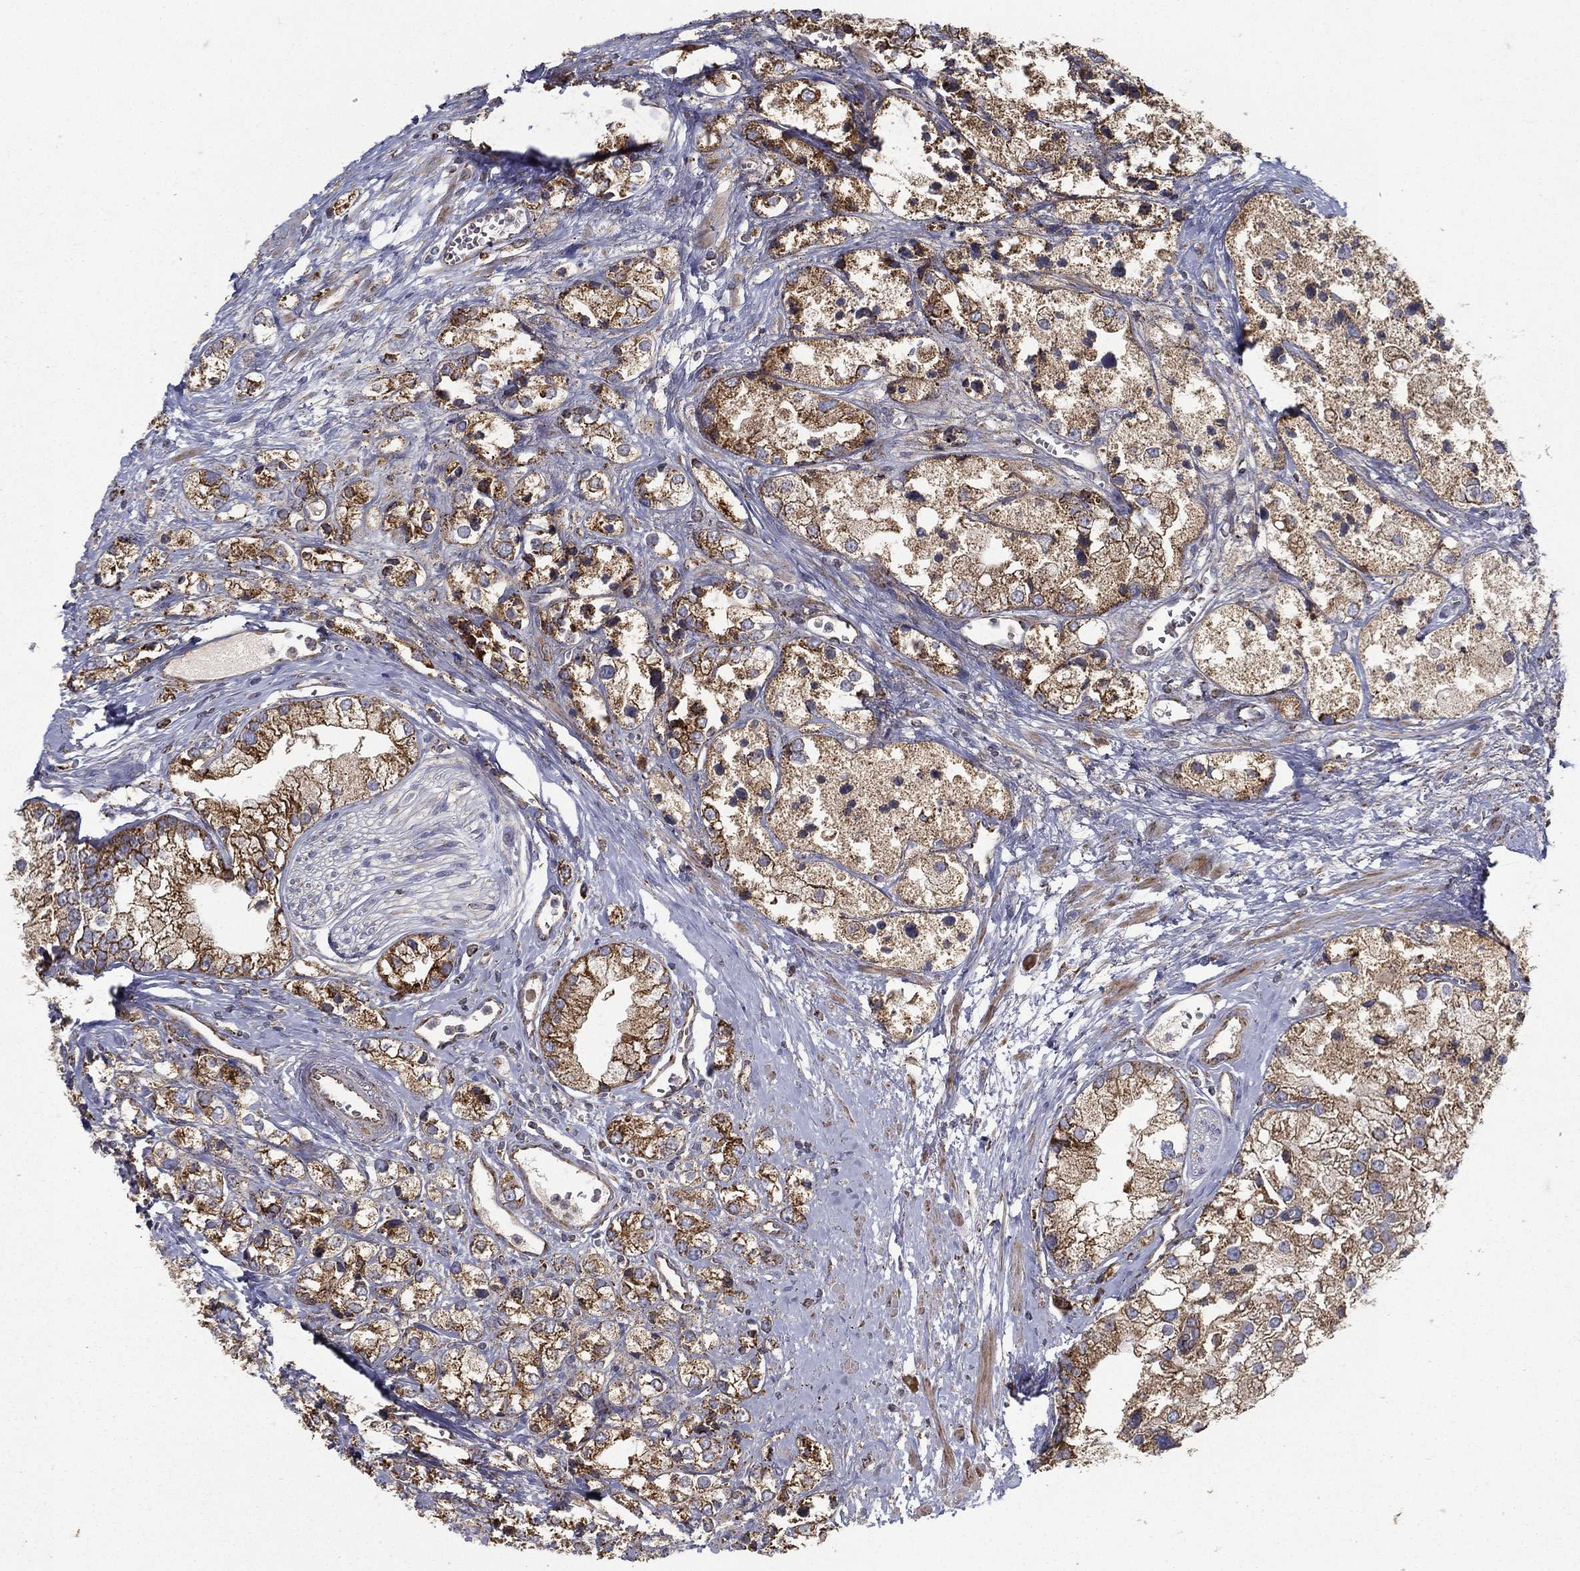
{"staining": {"intensity": "moderate", "quantity": "25%-75%", "location": "cytoplasmic/membranous"}, "tissue": "prostate cancer", "cell_type": "Tumor cells", "image_type": "cancer", "snomed": [{"axis": "morphology", "description": "Adenocarcinoma, NOS"}, {"axis": "topography", "description": "Prostate and seminal vesicle, NOS"}, {"axis": "topography", "description": "Prostate"}], "caption": "Adenocarcinoma (prostate) stained for a protein displays moderate cytoplasmic/membranous positivity in tumor cells.", "gene": "MT-CYB", "patient": {"sex": "male", "age": 79}}